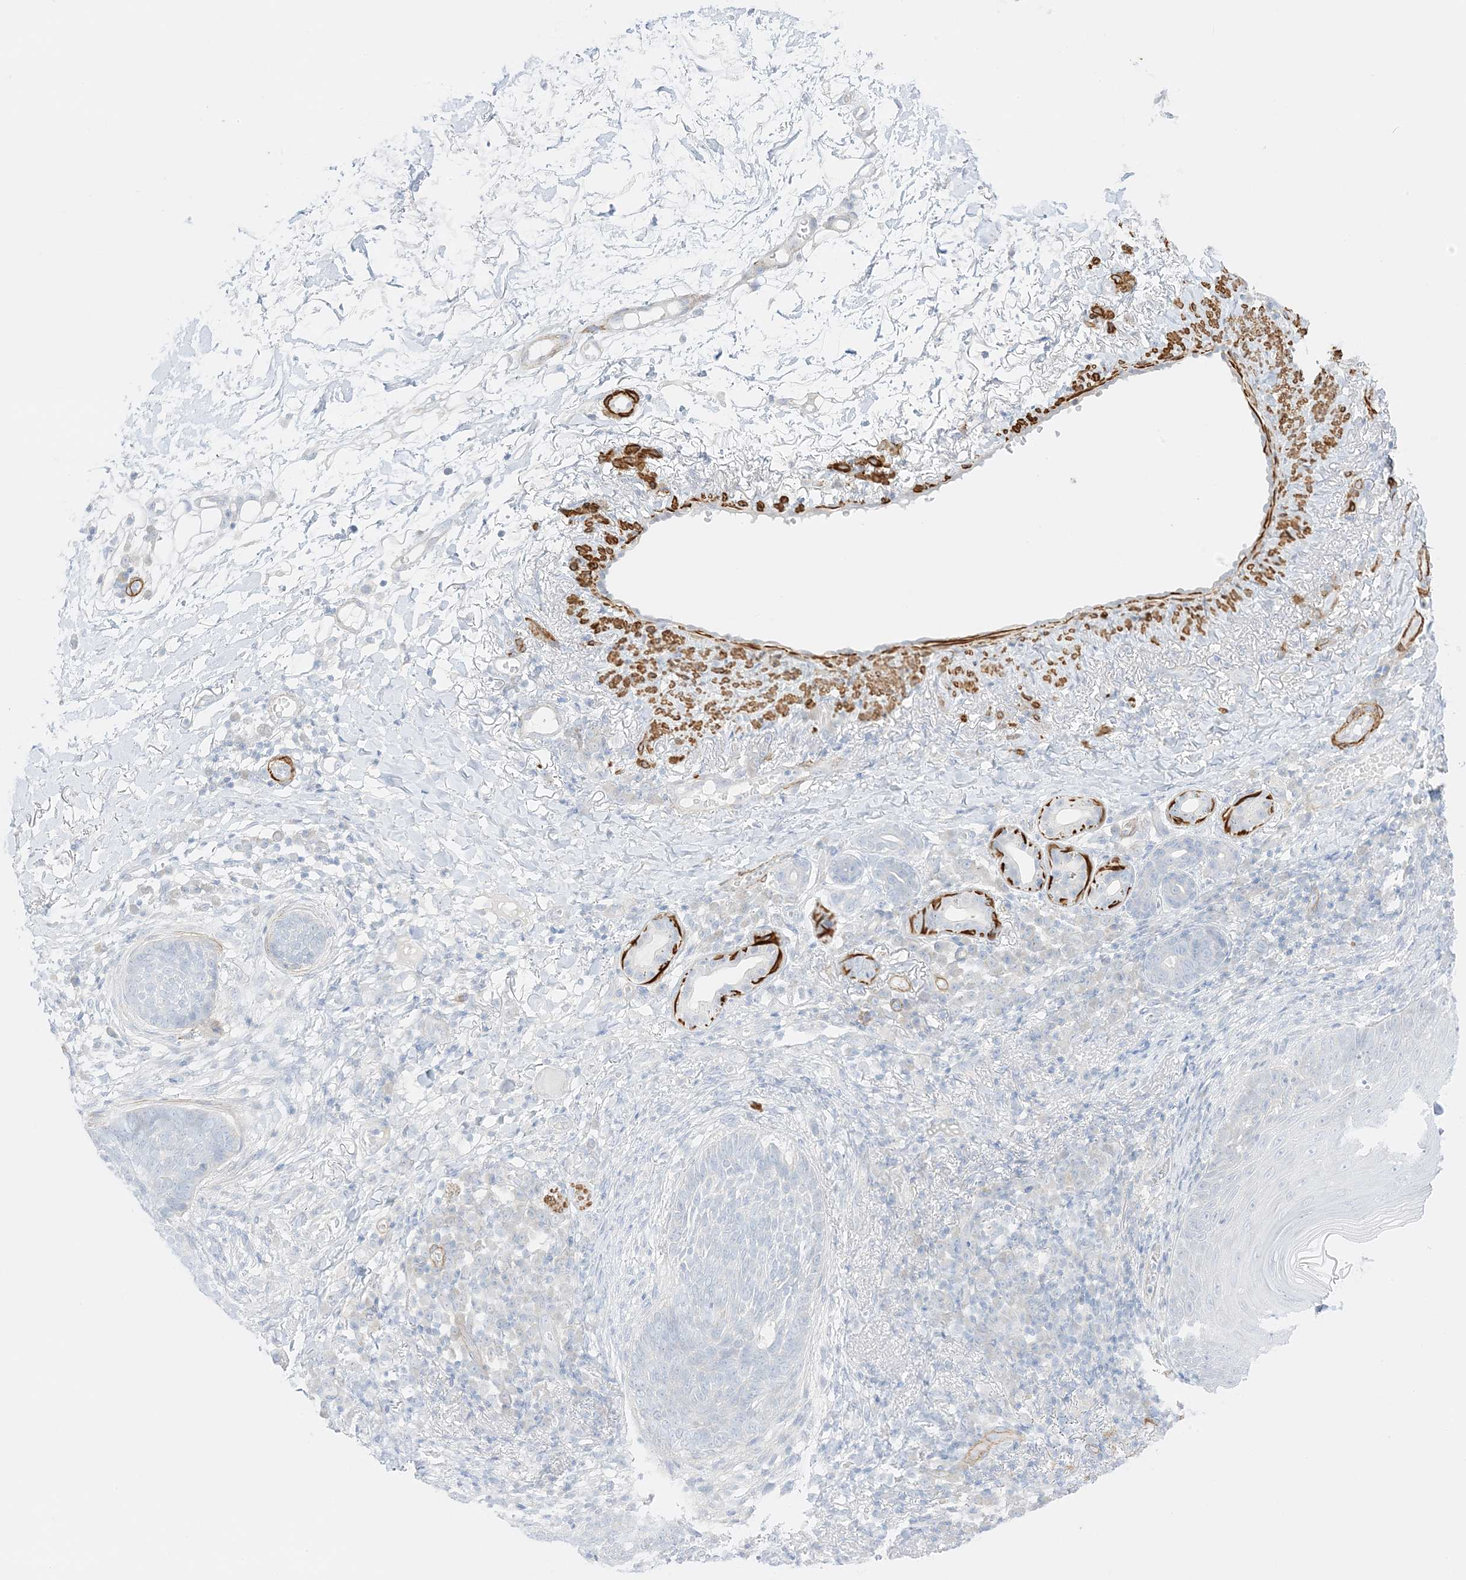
{"staining": {"intensity": "negative", "quantity": "none", "location": "none"}, "tissue": "skin cancer", "cell_type": "Tumor cells", "image_type": "cancer", "snomed": [{"axis": "morphology", "description": "Basal cell carcinoma"}, {"axis": "topography", "description": "Skin"}], "caption": "Tumor cells show no significant expression in basal cell carcinoma (skin).", "gene": "SLC22A13", "patient": {"sex": "male", "age": 85}}